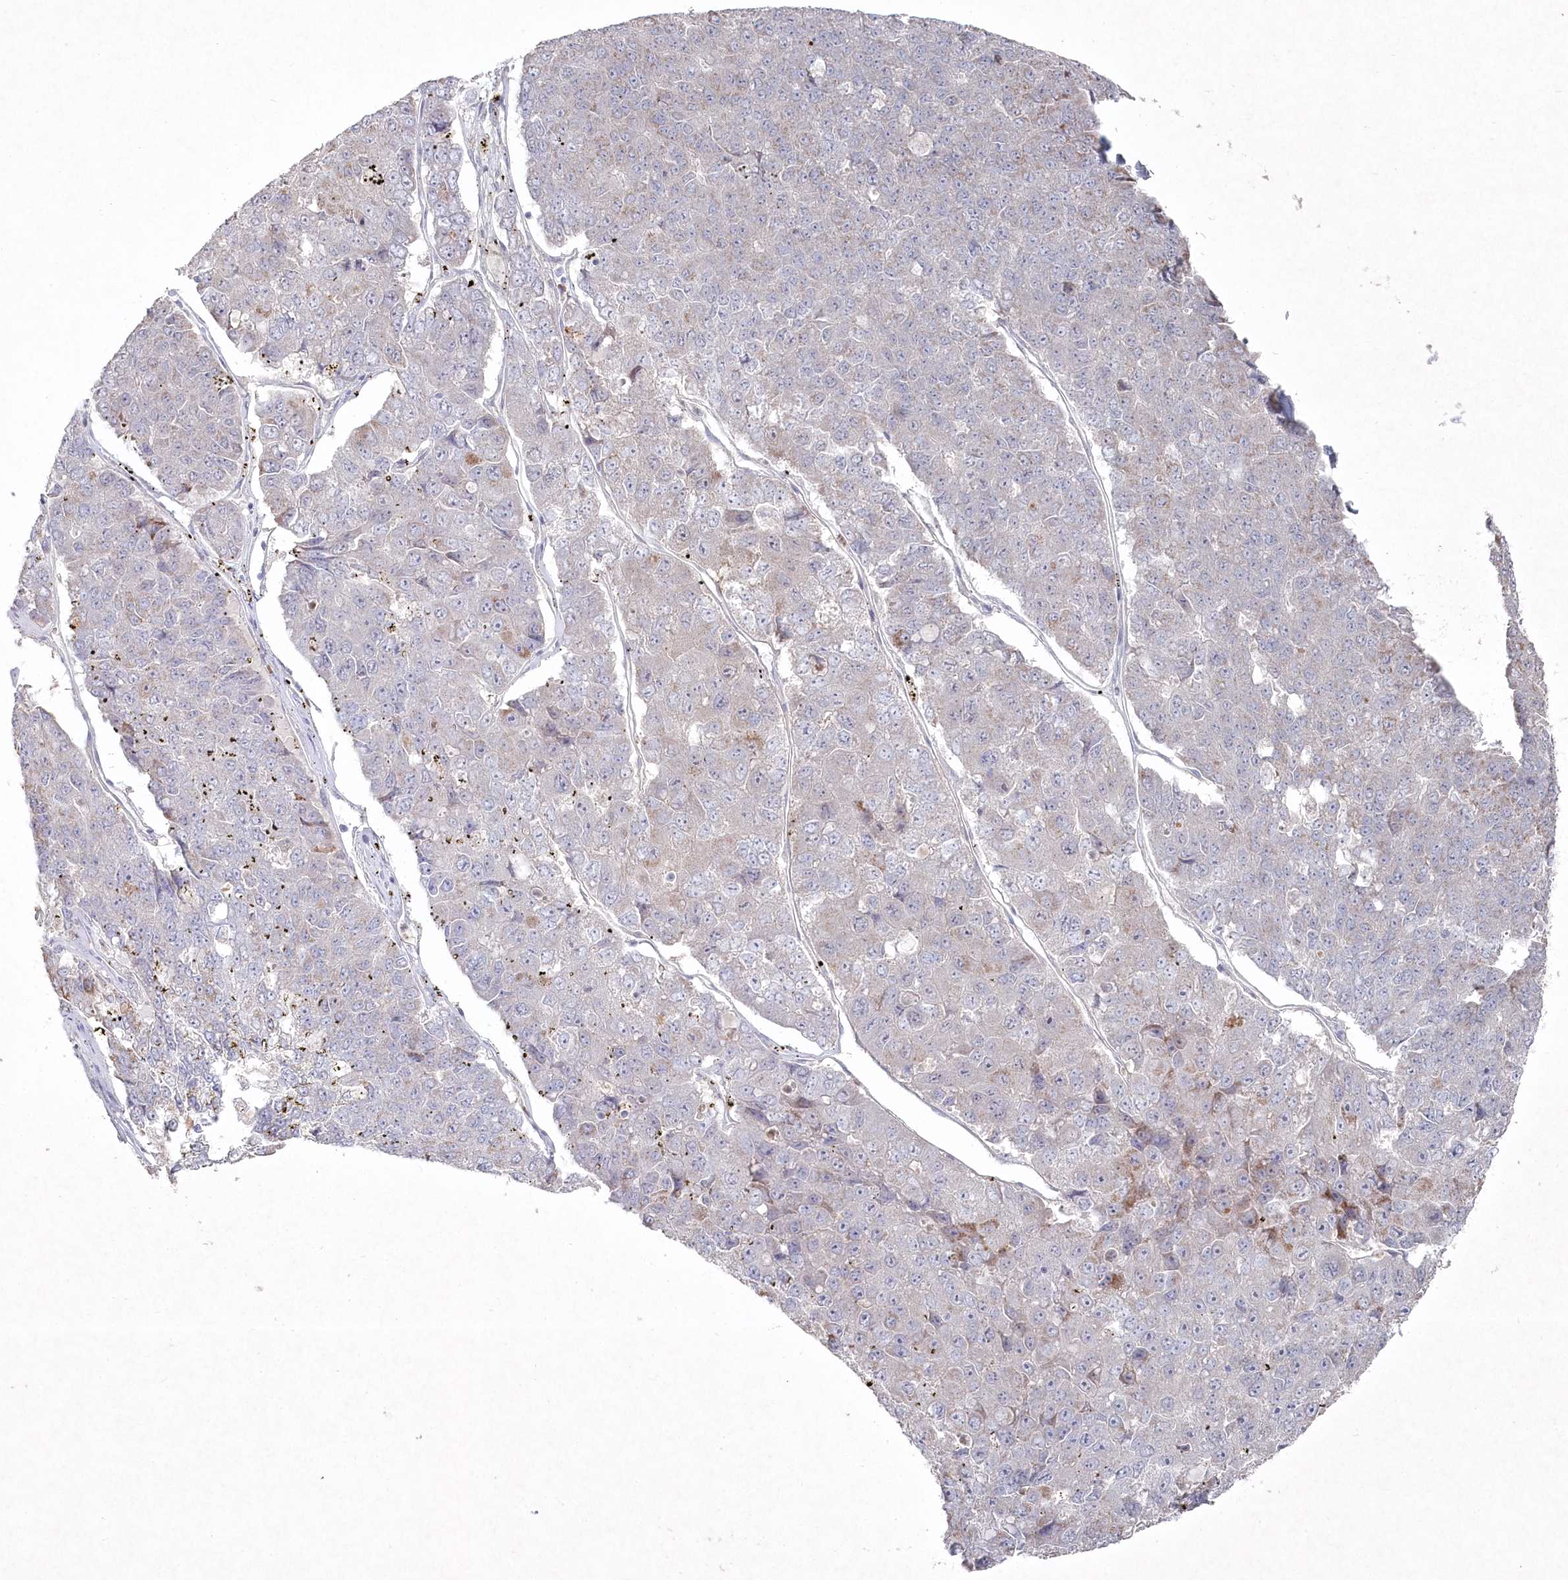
{"staining": {"intensity": "moderate", "quantity": "<25%", "location": "cytoplasmic/membranous"}, "tissue": "pancreatic cancer", "cell_type": "Tumor cells", "image_type": "cancer", "snomed": [{"axis": "morphology", "description": "Adenocarcinoma, NOS"}, {"axis": "topography", "description": "Pancreas"}], "caption": "Human pancreatic cancer stained for a protein (brown) demonstrates moderate cytoplasmic/membranous positive staining in about <25% of tumor cells.", "gene": "TGFBRAP1", "patient": {"sex": "male", "age": 50}}